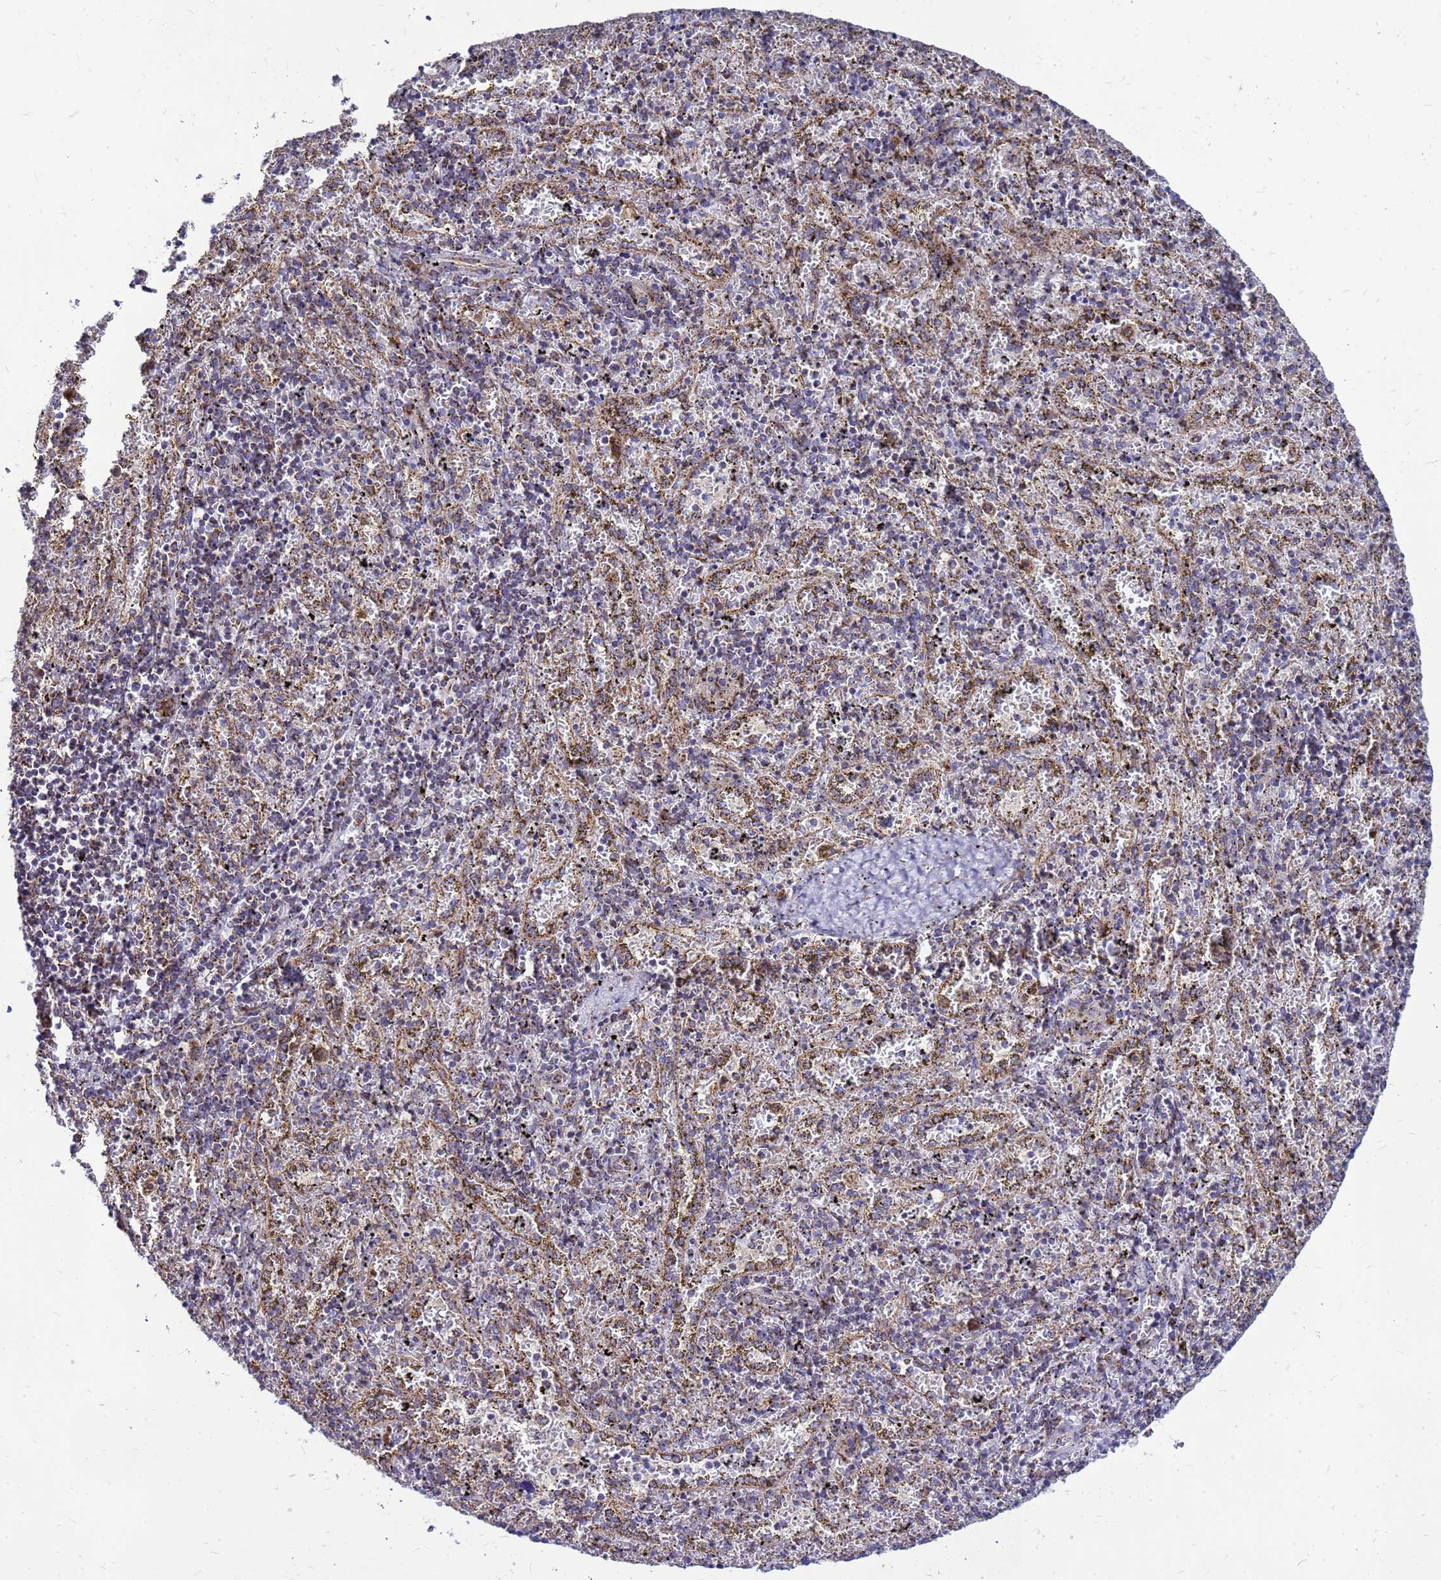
{"staining": {"intensity": "negative", "quantity": "none", "location": "none"}, "tissue": "spleen", "cell_type": "Cells in red pulp", "image_type": "normal", "snomed": [{"axis": "morphology", "description": "Normal tissue, NOS"}, {"axis": "topography", "description": "Spleen"}], "caption": "Histopathology image shows no significant protein positivity in cells in red pulp of benign spleen. The staining is performed using DAB (3,3'-diaminobenzidine) brown chromogen with nuclei counter-stained in using hematoxylin.", "gene": "FSTL4", "patient": {"sex": "male", "age": 11}}